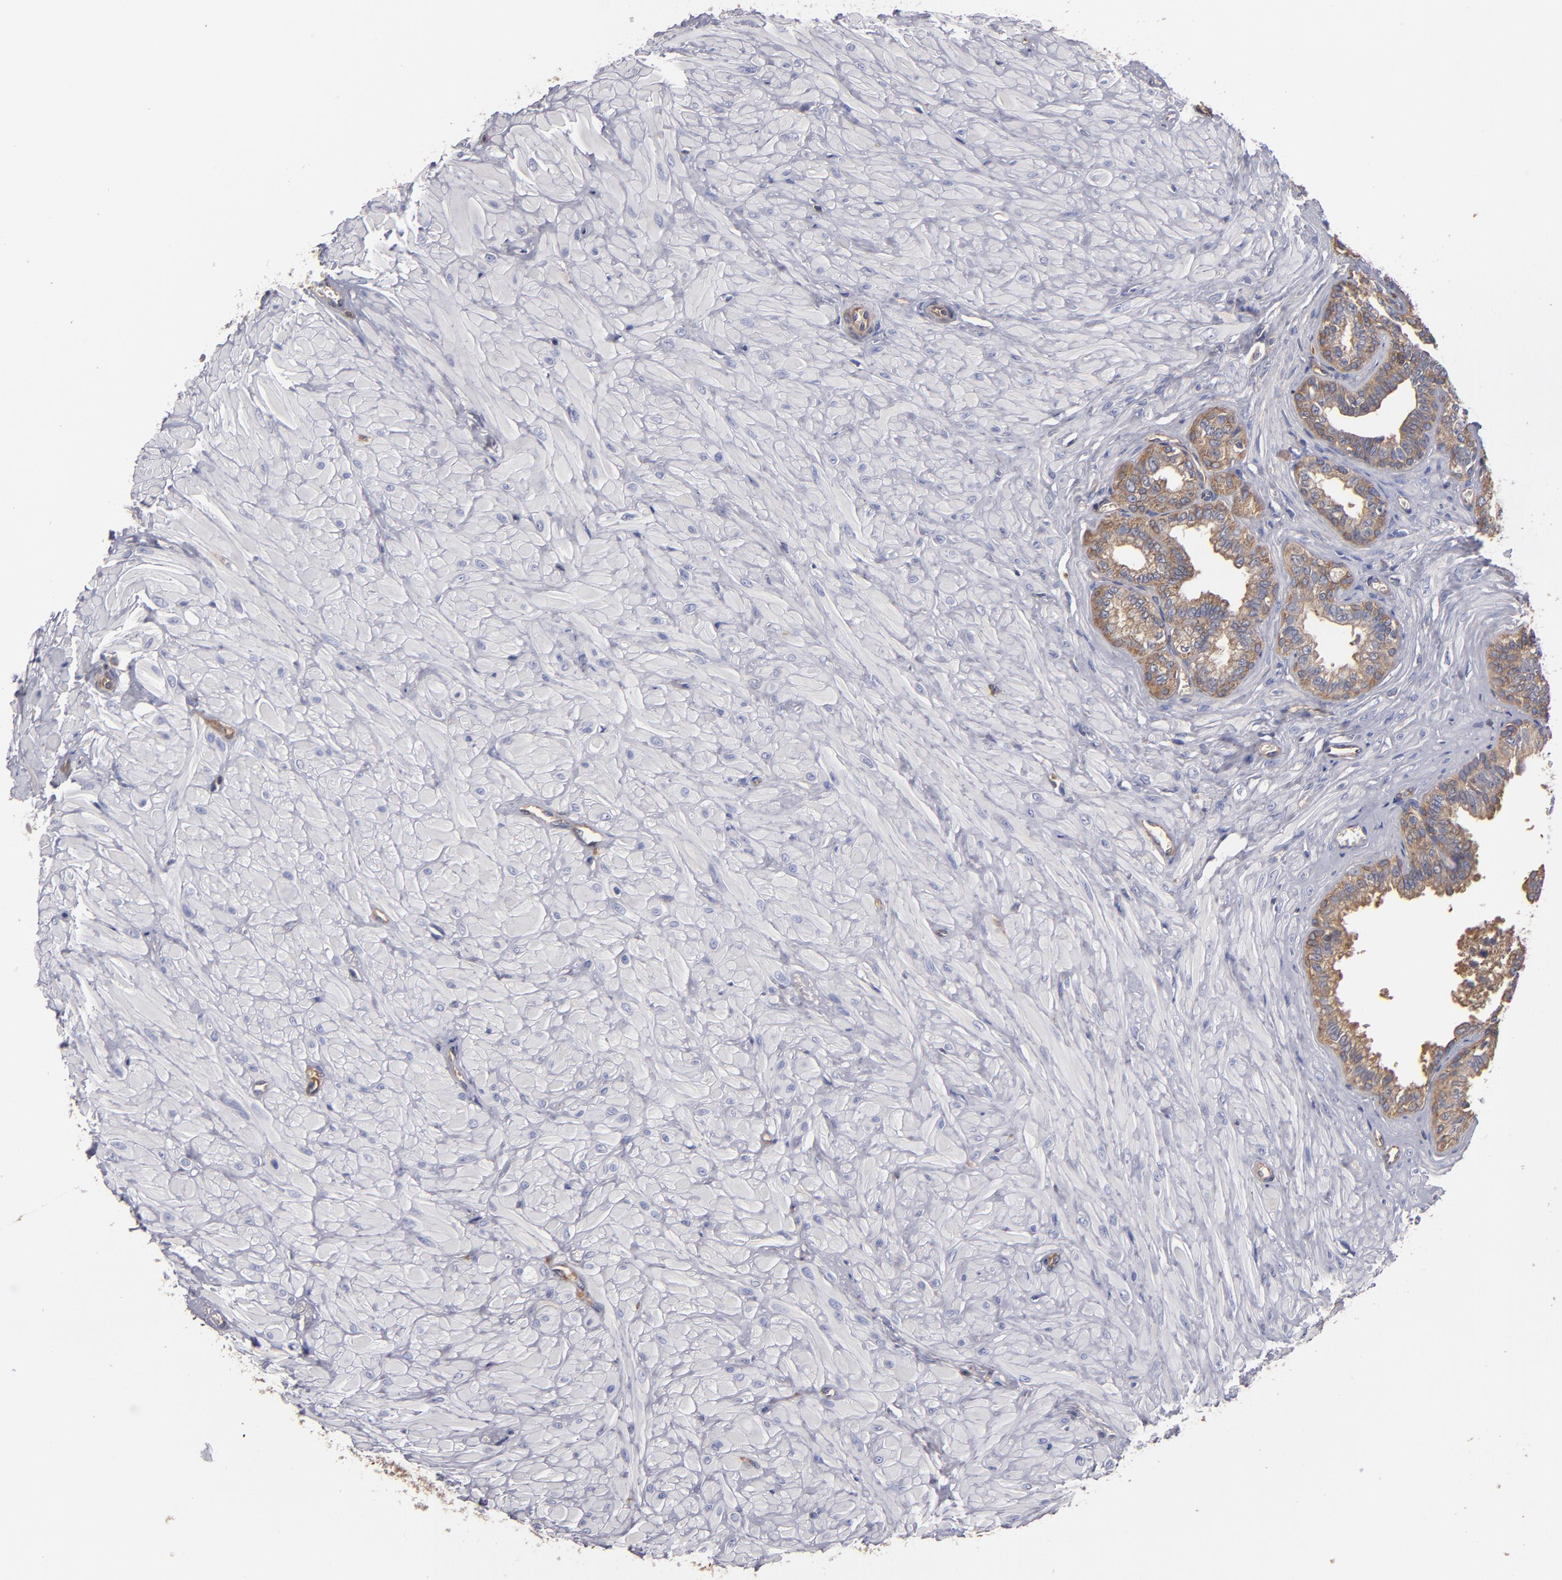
{"staining": {"intensity": "weak", "quantity": ">75%", "location": "cytoplasmic/membranous"}, "tissue": "seminal vesicle", "cell_type": "Glandular cells", "image_type": "normal", "snomed": [{"axis": "morphology", "description": "Normal tissue, NOS"}, {"axis": "topography", "description": "Seminal veicle"}], "caption": "A micrograph showing weak cytoplasmic/membranous positivity in about >75% of glandular cells in normal seminal vesicle, as visualized by brown immunohistochemical staining.", "gene": "ESYT2", "patient": {"sex": "male", "age": 26}}